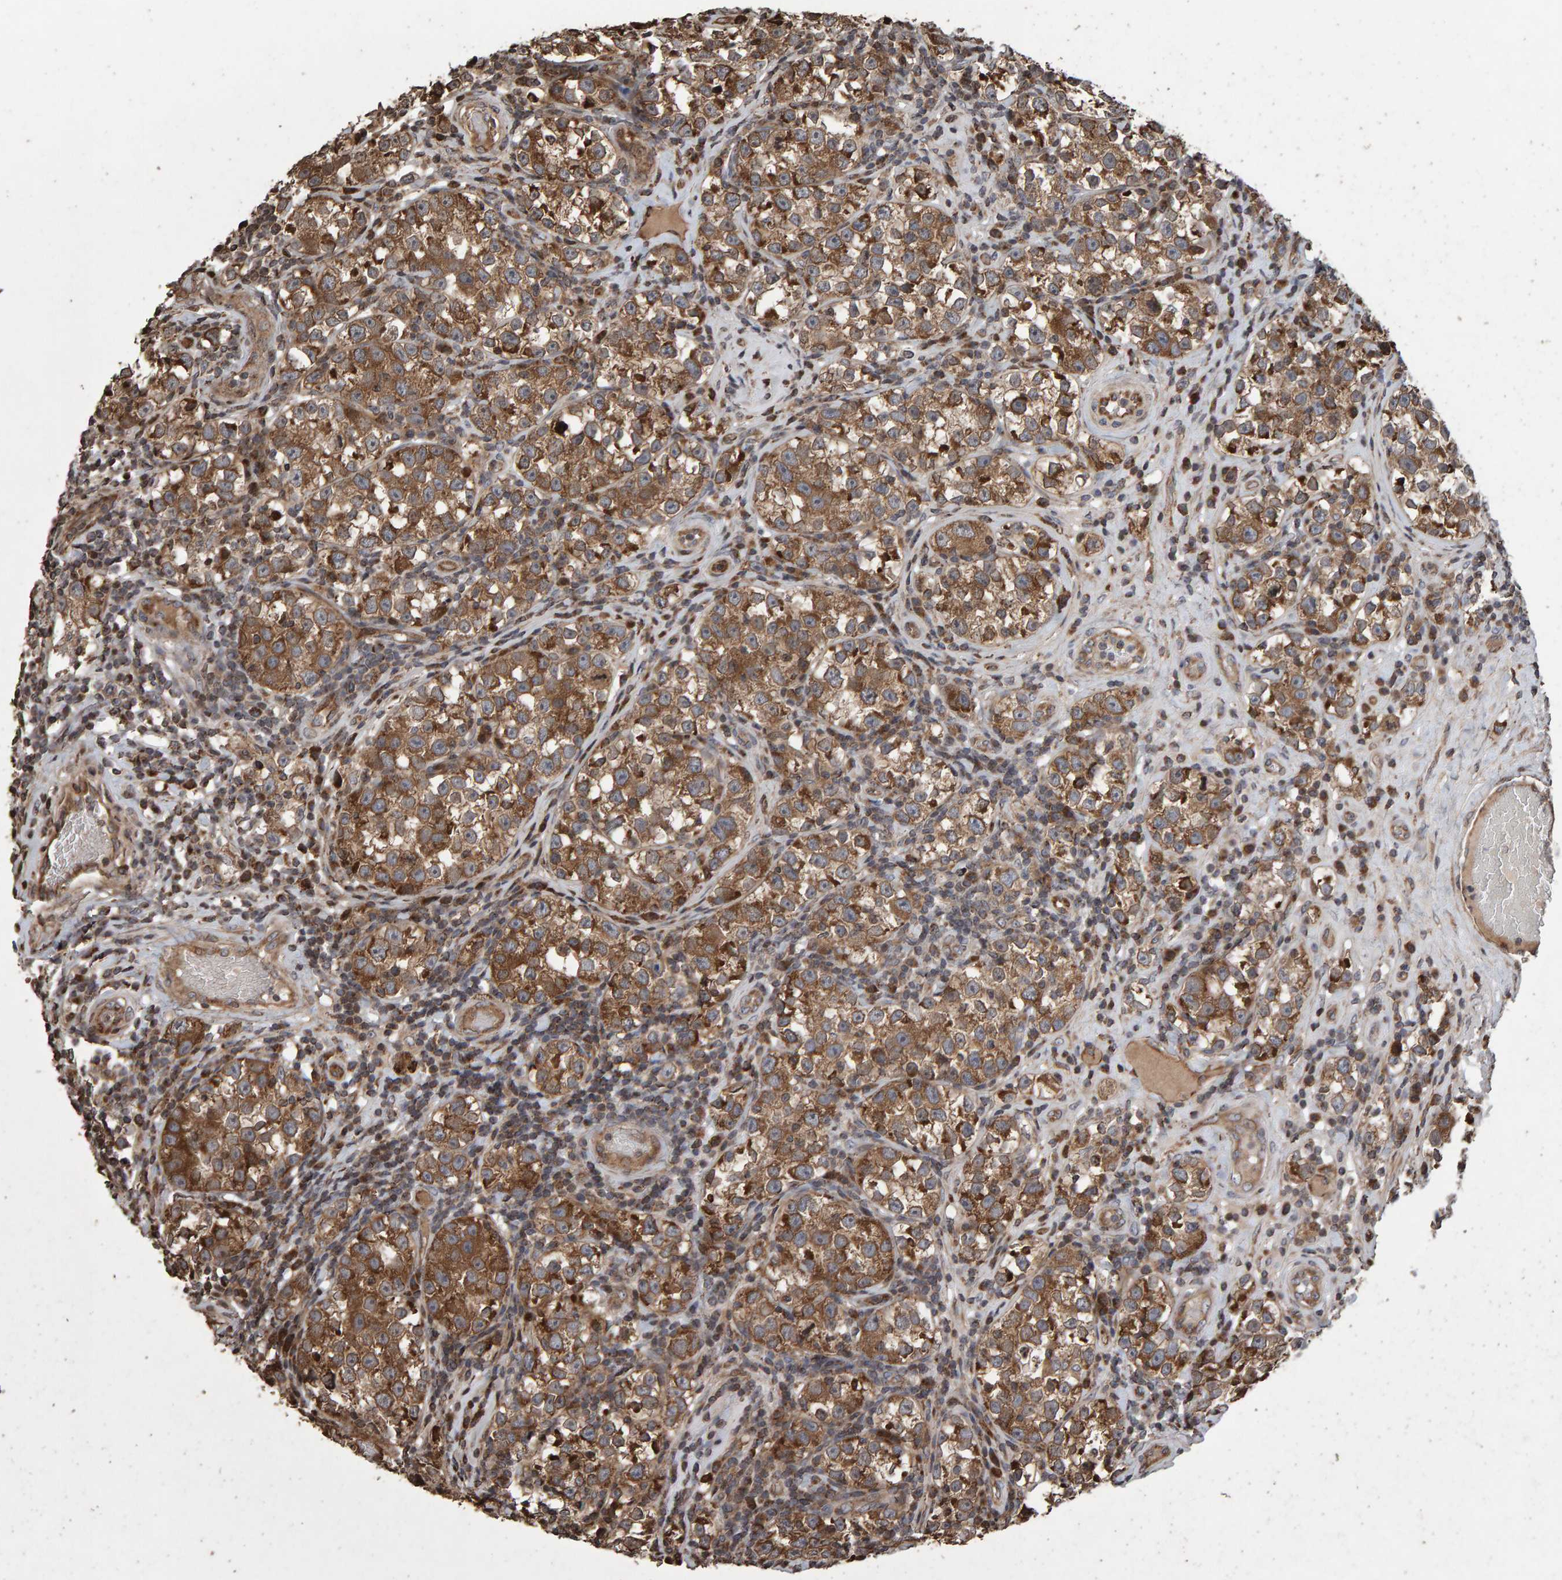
{"staining": {"intensity": "moderate", "quantity": ">75%", "location": "cytoplasmic/membranous"}, "tissue": "testis cancer", "cell_type": "Tumor cells", "image_type": "cancer", "snomed": [{"axis": "morphology", "description": "Normal tissue, NOS"}, {"axis": "morphology", "description": "Seminoma, NOS"}, {"axis": "topography", "description": "Testis"}], "caption": "An image showing moderate cytoplasmic/membranous staining in approximately >75% of tumor cells in testis seminoma, as visualized by brown immunohistochemical staining.", "gene": "OSBP2", "patient": {"sex": "male", "age": 43}}